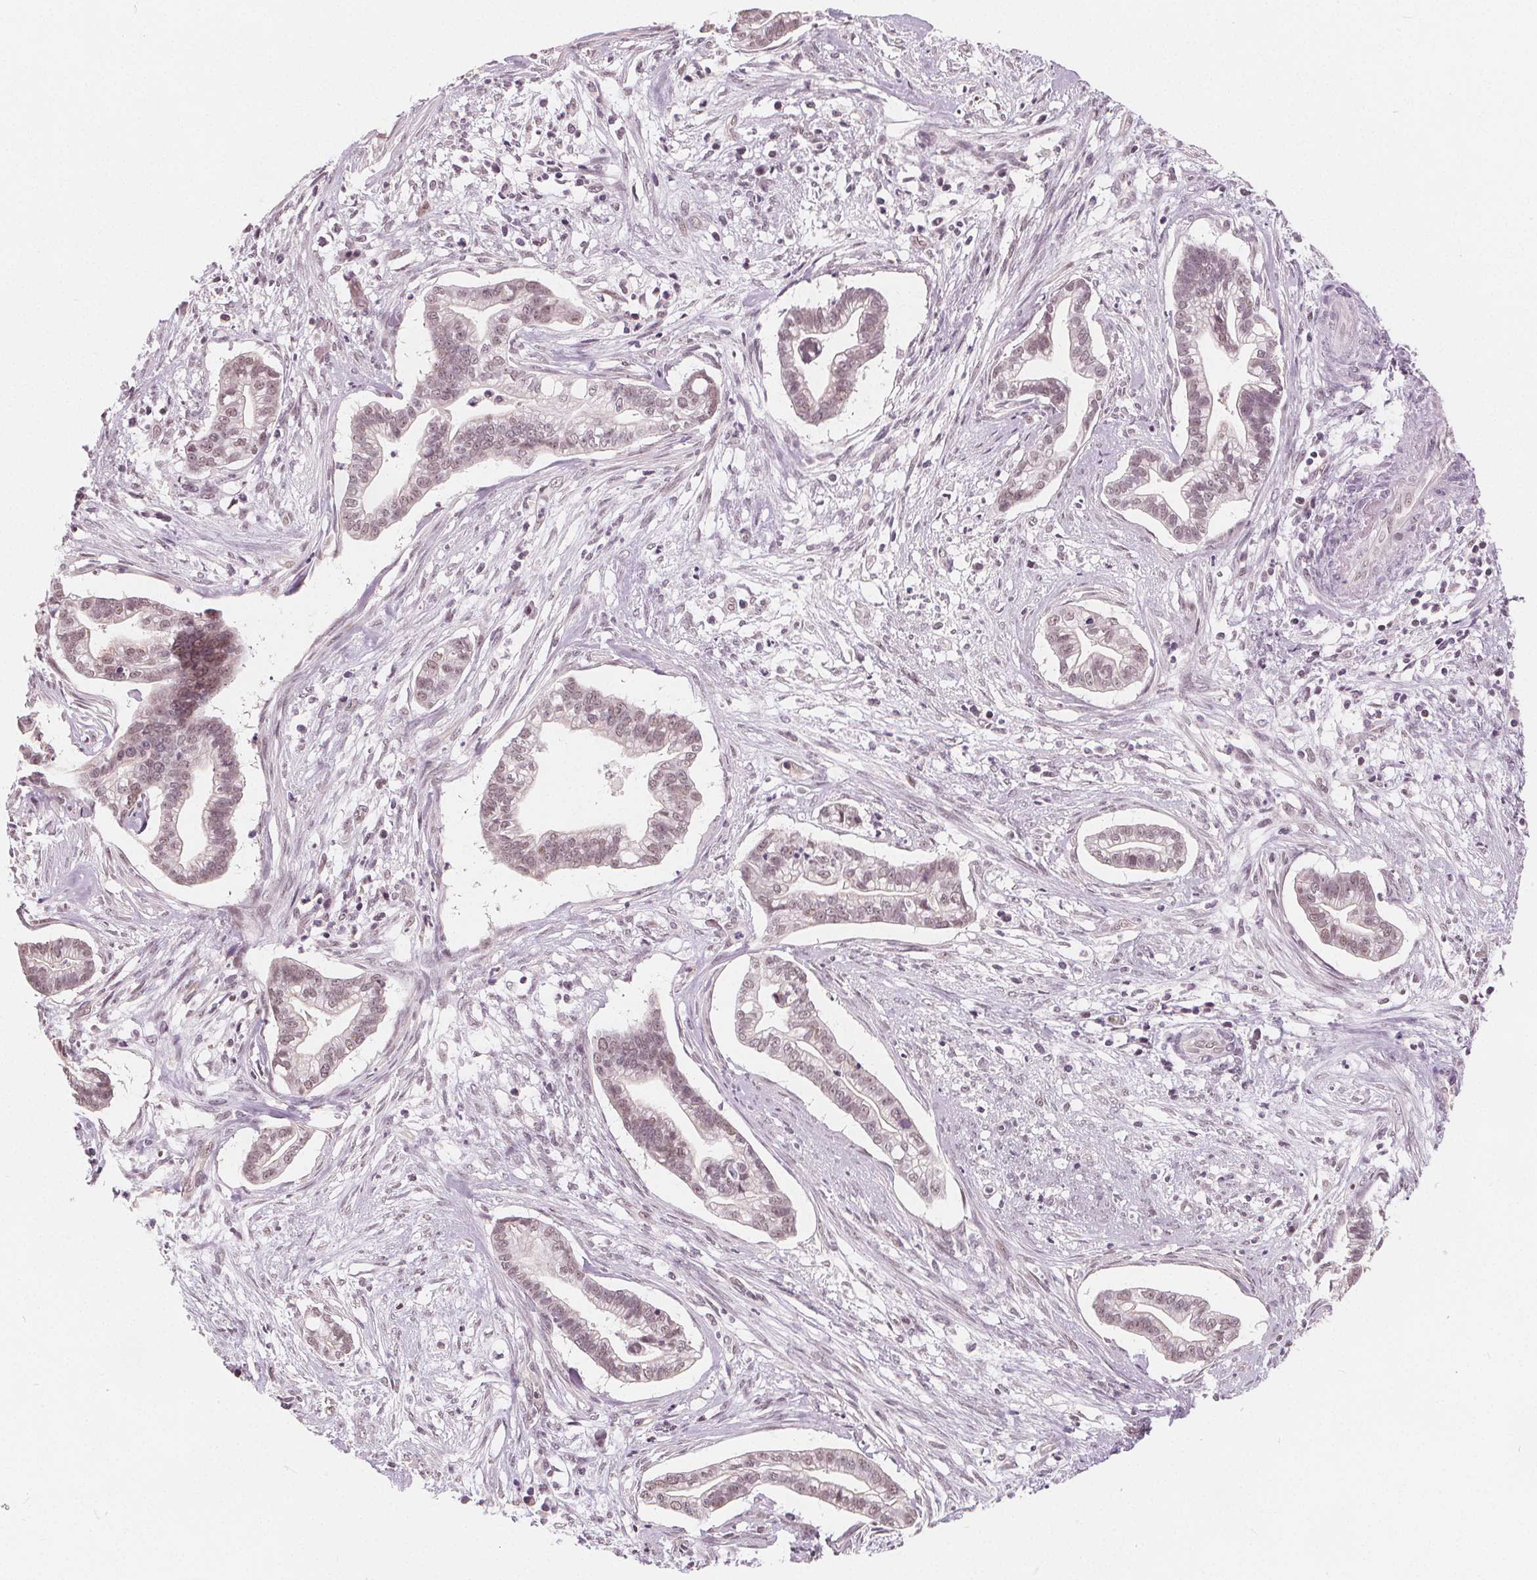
{"staining": {"intensity": "weak", "quantity": ">75%", "location": "nuclear"}, "tissue": "cervical cancer", "cell_type": "Tumor cells", "image_type": "cancer", "snomed": [{"axis": "morphology", "description": "Adenocarcinoma, NOS"}, {"axis": "topography", "description": "Cervix"}], "caption": "IHC of human cervical cancer reveals low levels of weak nuclear expression in approximately >75% of tumor cells.", "gene": "NUP210L", "patient": {"sex": "female", "age": 62}}